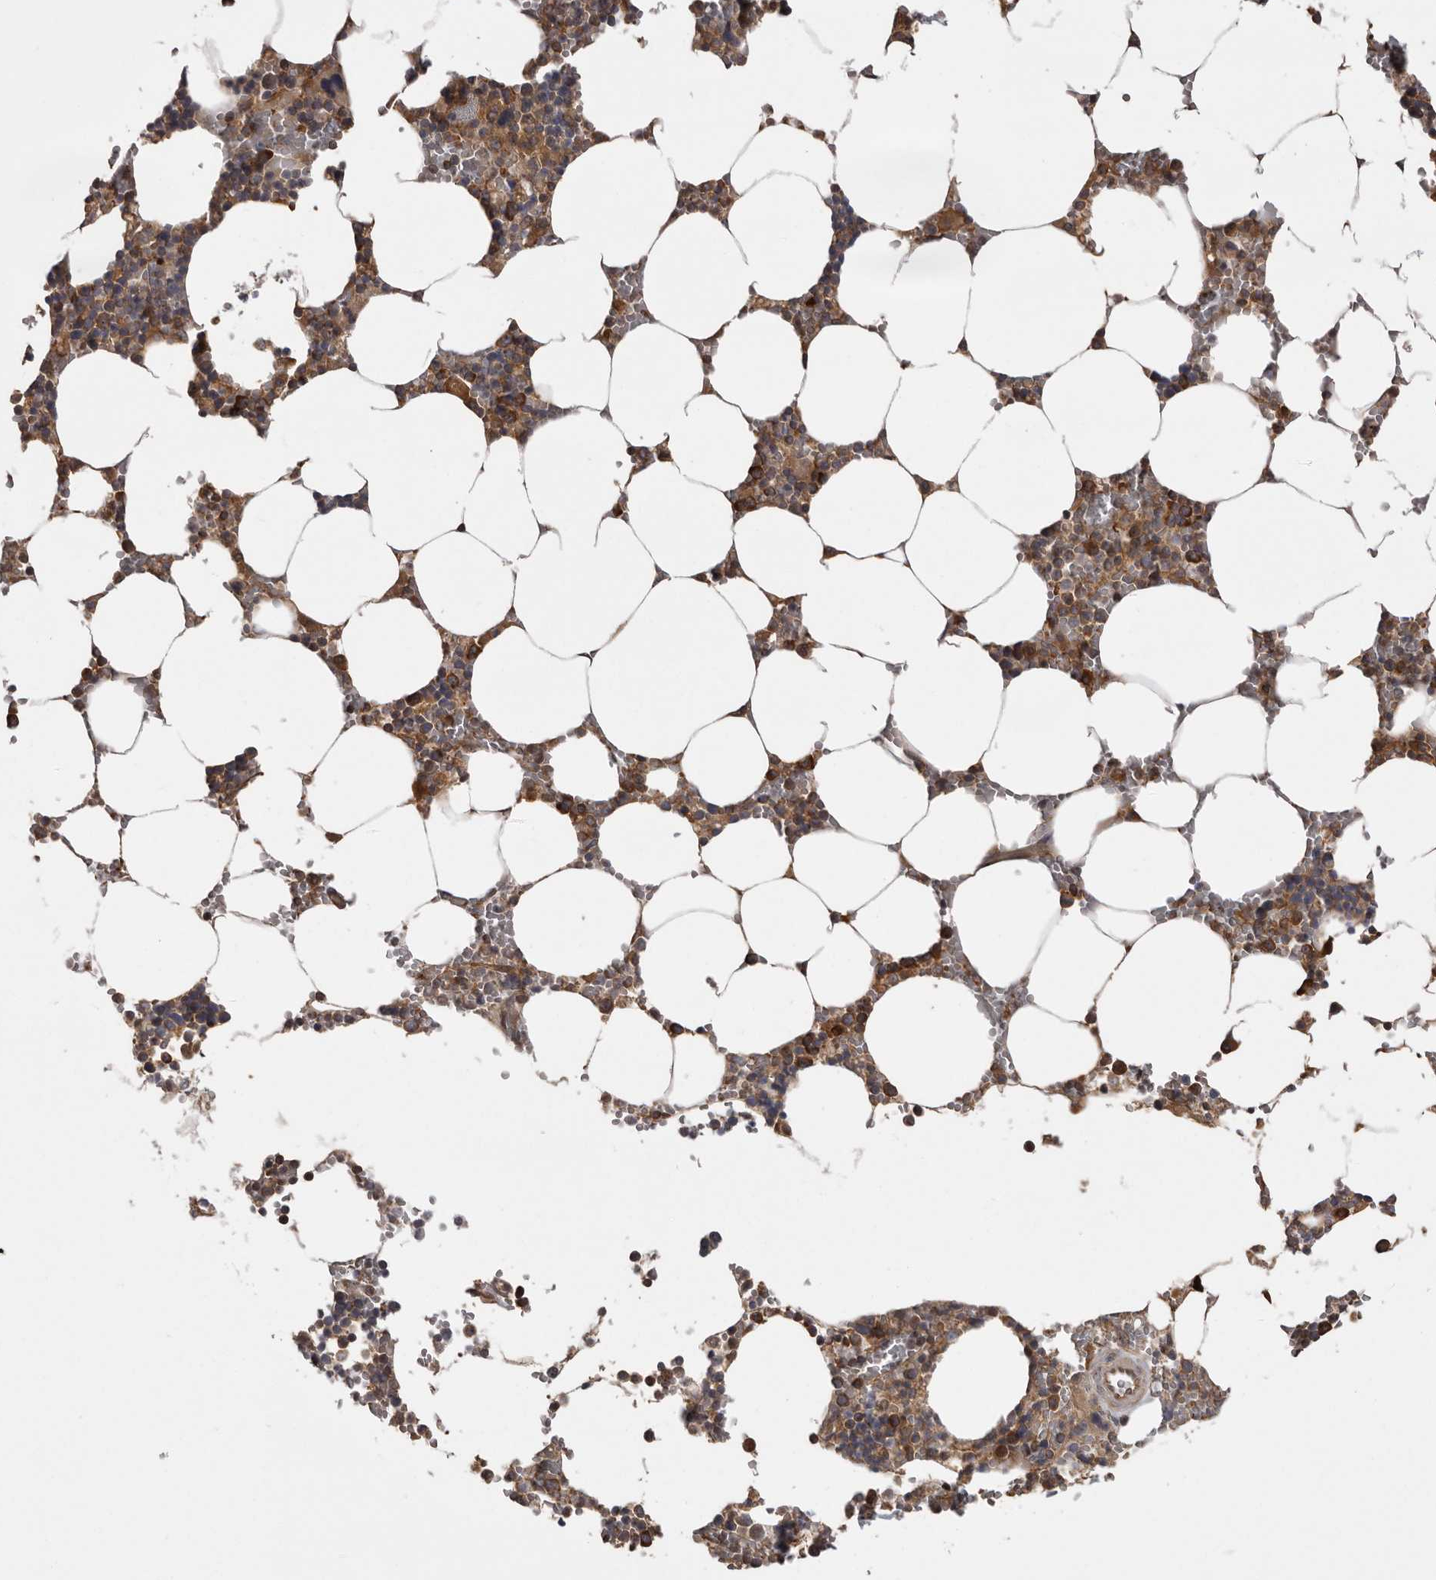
{"staining": {"intensity": "moderate", "quantity": ">75%", "location": "cytoplasmic/membranous"}, "tissue": "bone marrow", "cell_type": "Hematopoietic cells", "image_type": "normal", "snomed": [{"axis": "morphology", "description": "Normal tissue, NOS"}, {"axis": "topography", "description": "Bone marrow"}], "caption": "Immunohistochemistry (IHC) micrograph of normal bone marrow: human bone marrow stained using immunohistochemistry (IHC) shows medium levels of moderate protein expression localized specifically in the cytoplasmic/membranous of hematopoietic cells, appearing as a cytoplasmic/membranous brown color.", "gene": "DARS1", "patient": {"sex": "male", "age": 70}}